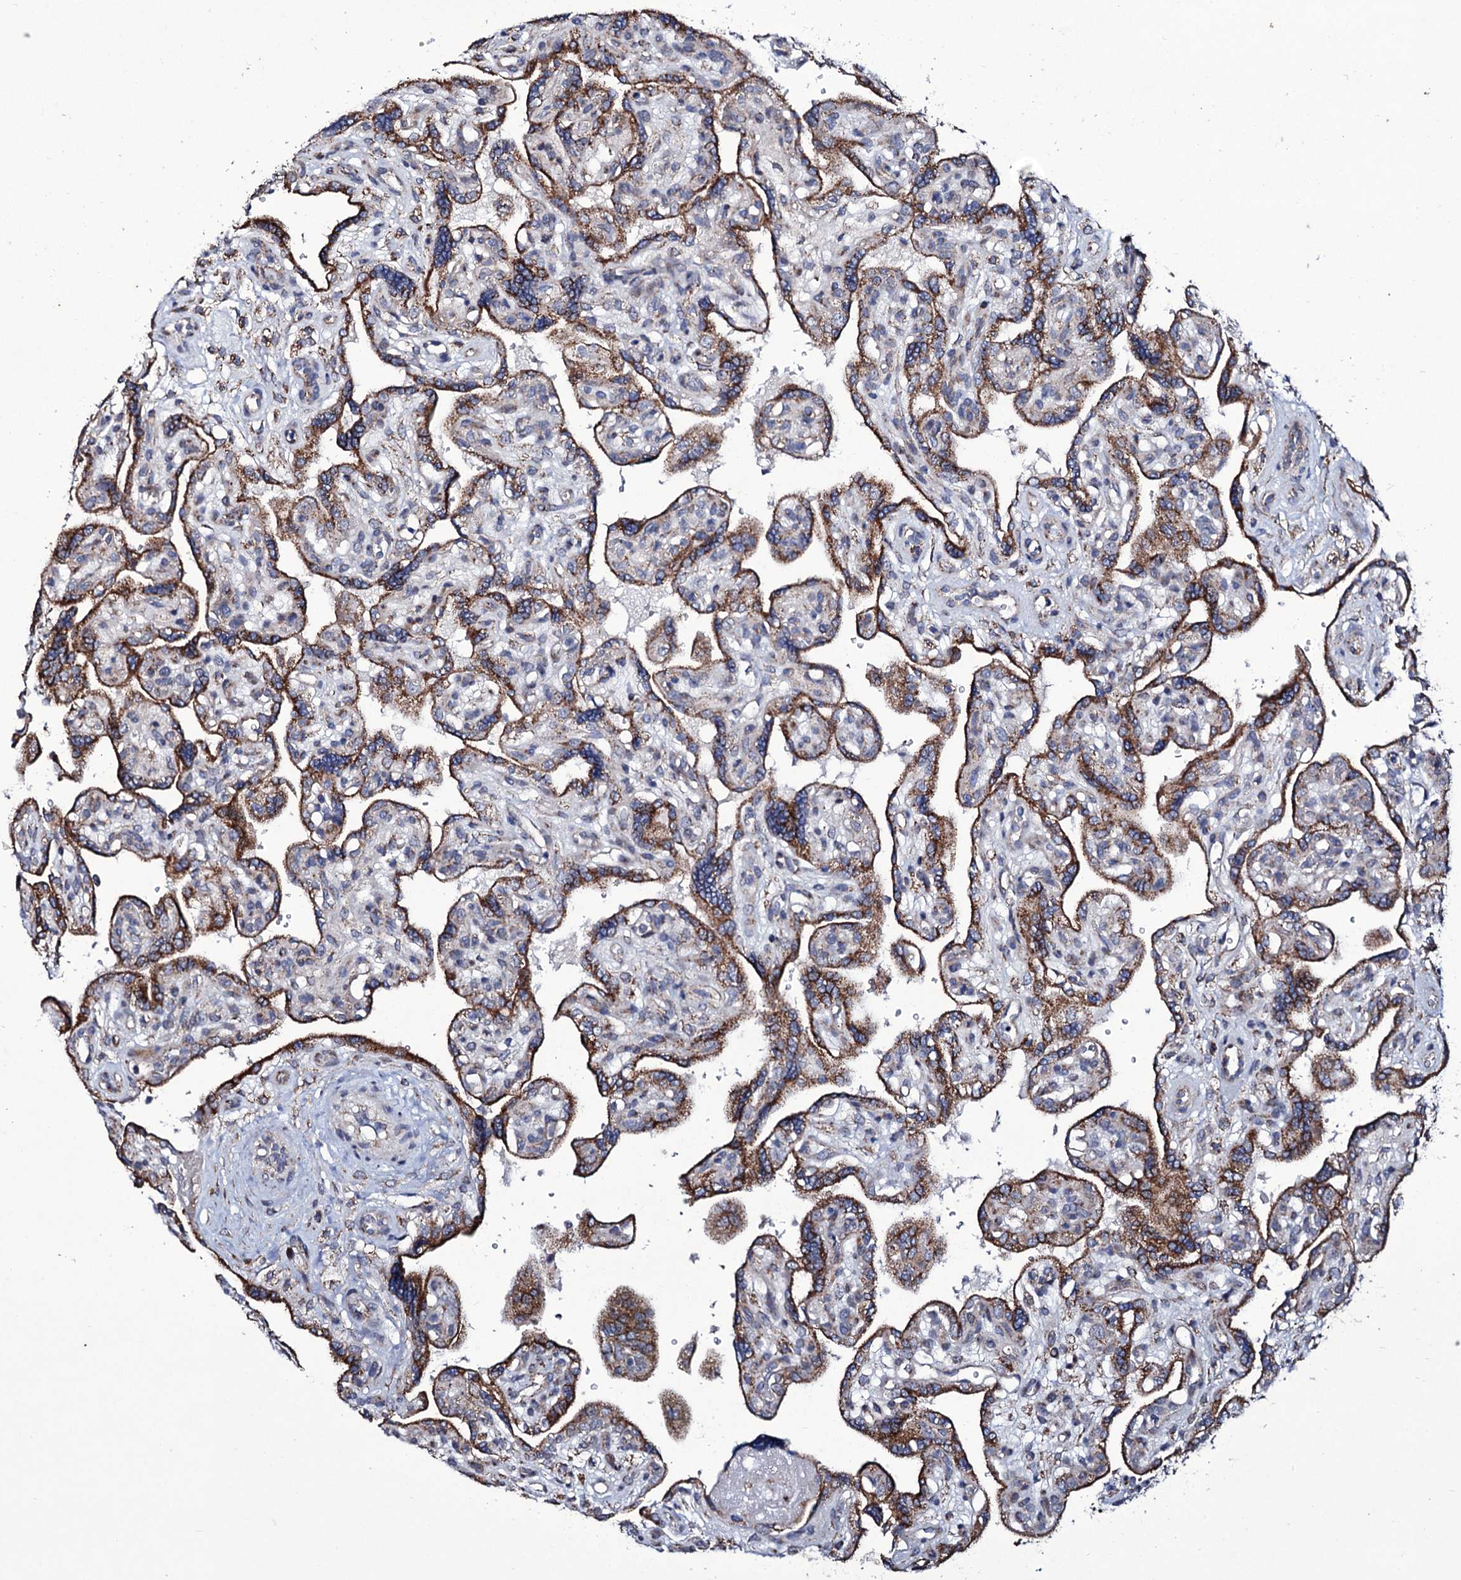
{"staining": {"intensity": "moderate", "quantity": "25%-75%", "location": "cytoplasmic/membranous"}, "tissue": "placenta", "cell_type": "Trophoblastic cells", "image_type": "normal", "snomed": [{"axis": "morphology", "description": "Normal tissue, NOS"}, {"axis": "topography", "description": "Placenta"}], "caption": "This is a photomicrograph of IHC staining of unremarkable placenta, which shows moderate staining in the cytoplasmic/membranous of trophoblastic cells.", "gene": "TUBGCP5", "patient": {"sex": "female", "age": 39}}